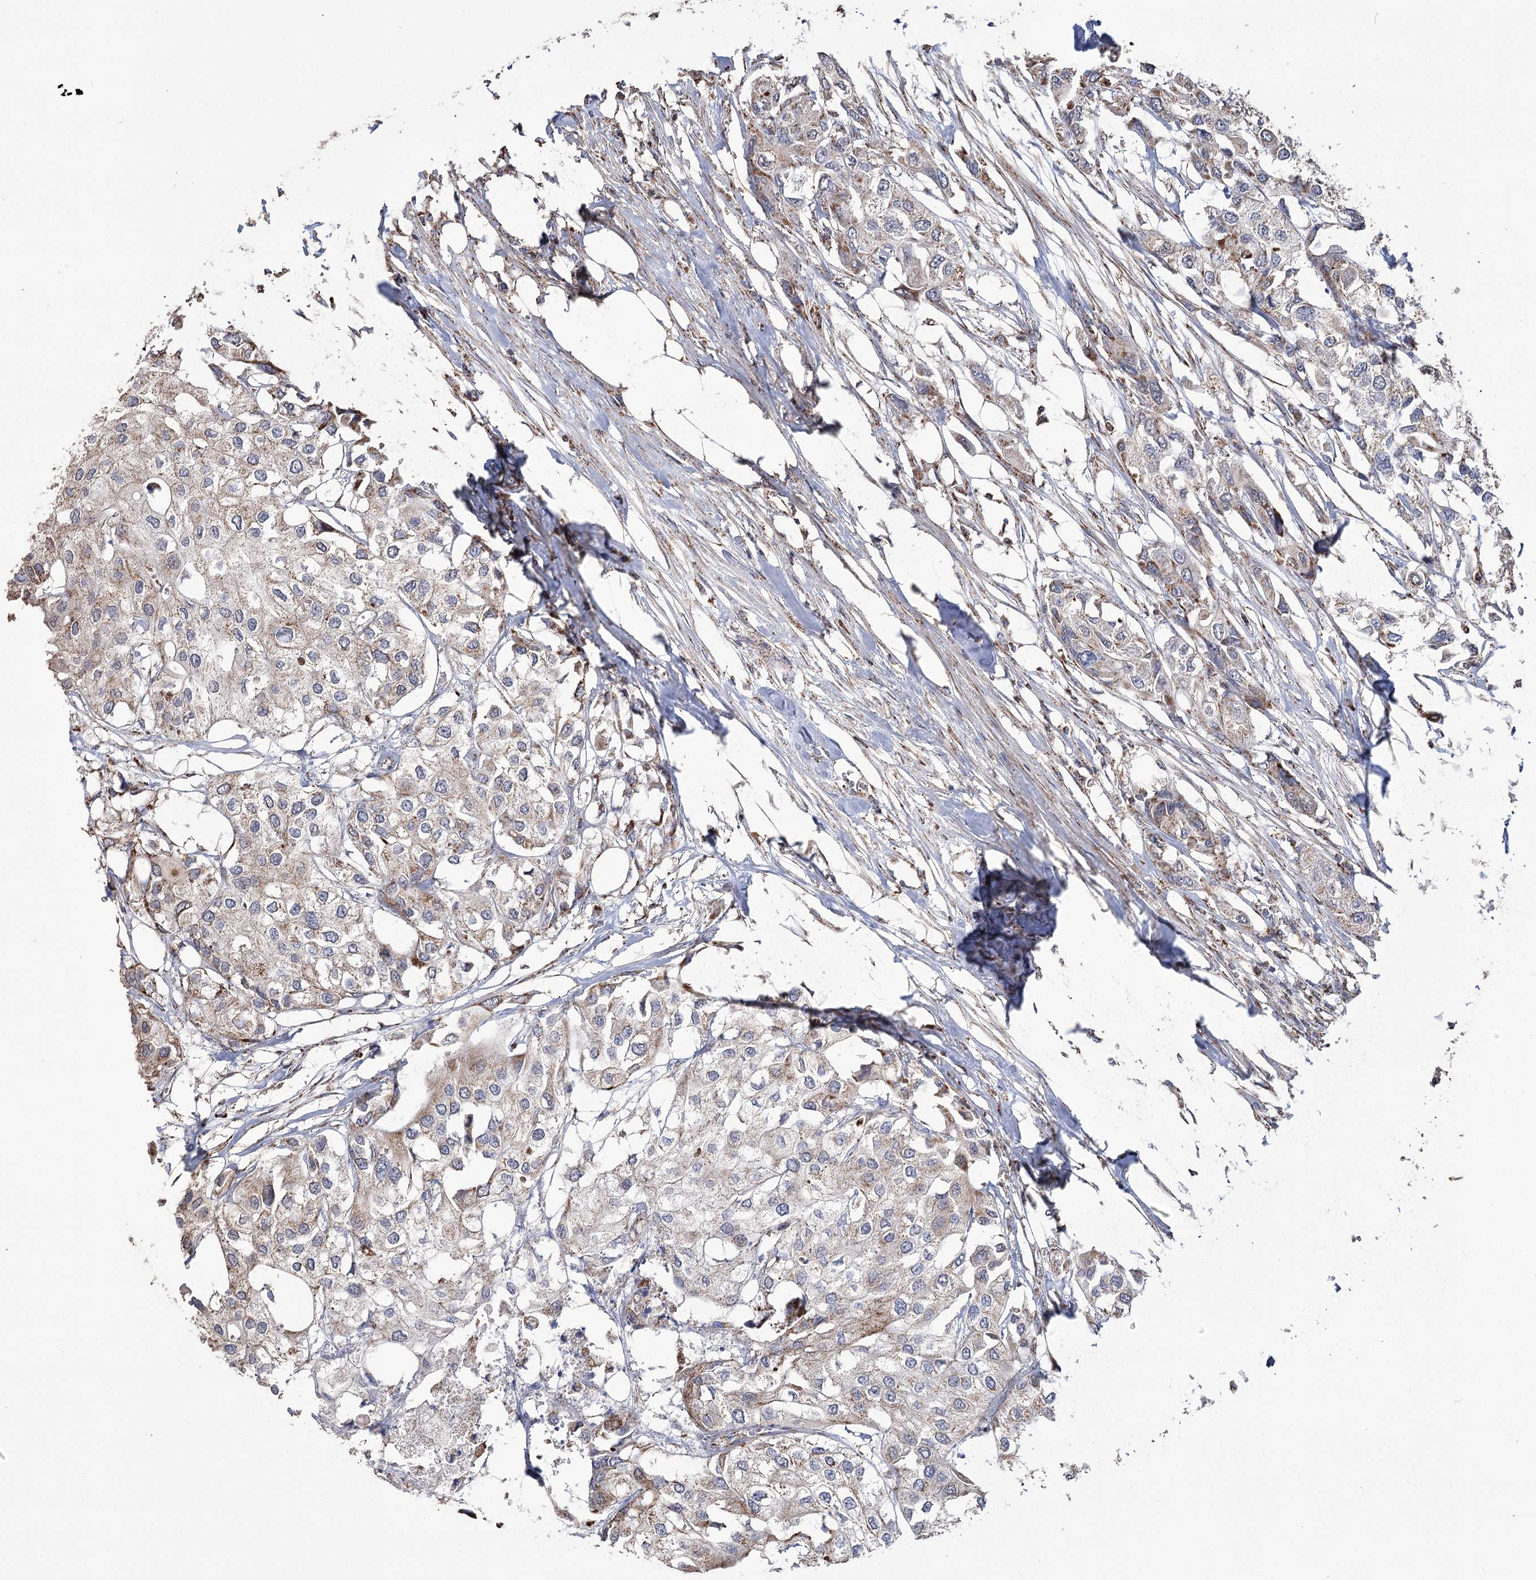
{"staining": {"intensity": "weak", "quantity": "25%-75%", "location": "cytoplasmic/membranous"}, "tissue": "urothelial cancer", "cell_type": "Tumor cells", "image_type": "cancer", "snomed": [{"axis": "morphology", "description": "Urothelial carcinoma, High grade"}, {"axis": "topography", "description": "Urinary bladder"}], "caption": "Immunohistochemistry (IHC) (DAB) staining of human urothelial cancer reveals weak cytoplasmic/membranous protein staining in about 25%-75% of tumor cells. The staining was performed using DAB (3,3'-diaminobenzidine) to visualize the protein expression in brown, while the nuclei were stained in blue with hematoxylin (Magnification: 20x).", "gene": "RANBP3L", "patient": {"sex": "male", "age": 64}}